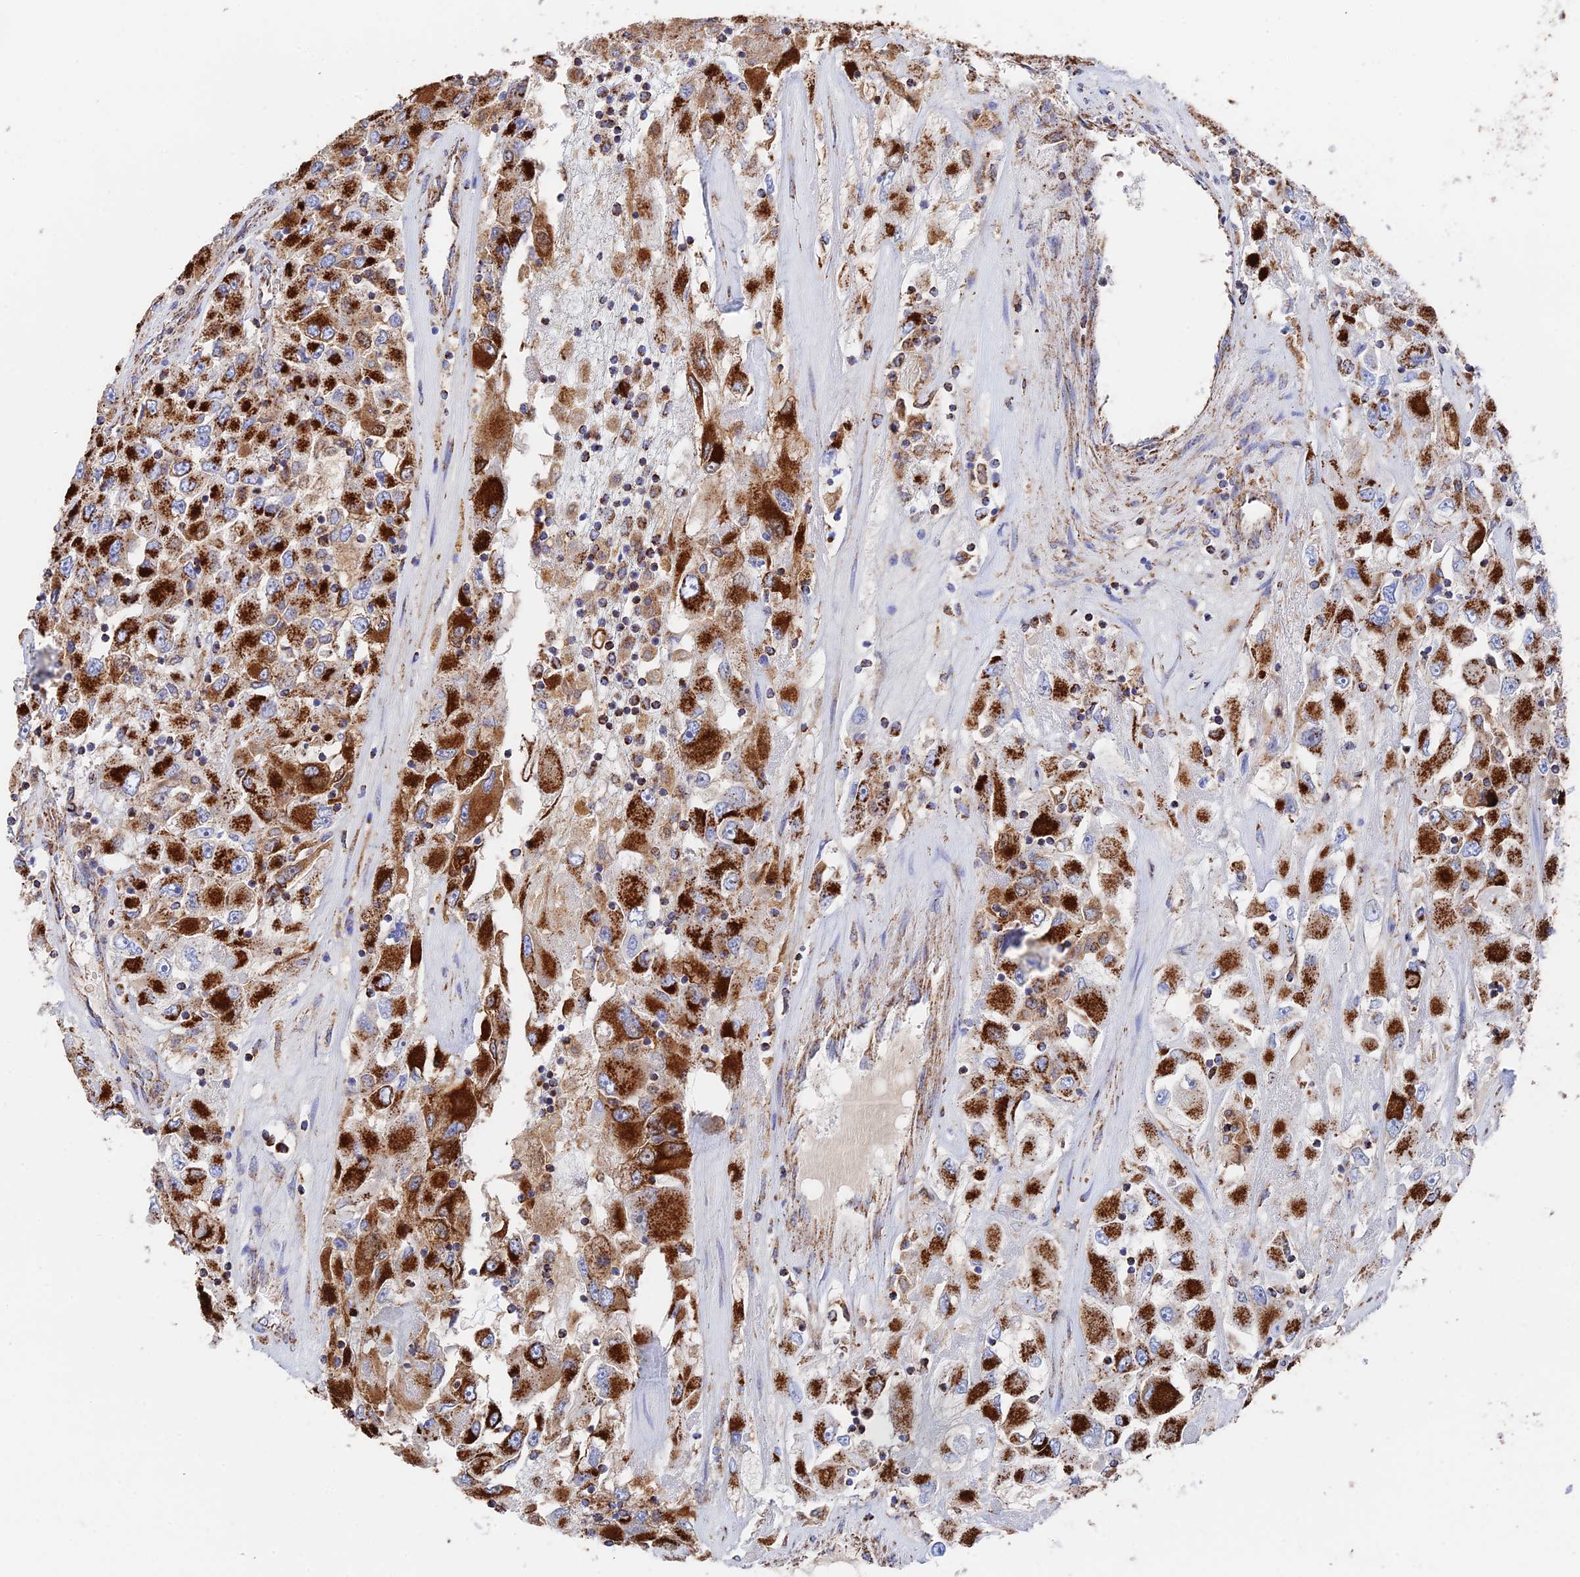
{"staining": {"intensity": "strong", "quantity": ">75%", "location": "cytoplasmic/membranous"}, "tissue": "renal cancer", "cell_type": "Tumor cells", "image_type": "cancer", "snomed": [{"axis": "morphology", "description": "Adenocarcinoma, NOS"}, {"axis": "topography", "description": "Kidney"}], "caption": "Adenocarcinoma (renal) was stained to show a protein in brown. There is high levels of strong cytoplasmic/membranous positivity in approximately >75% of tumor cells.", "gene": "HAUS8", "patient": {"sex": "female", "age": 52}}